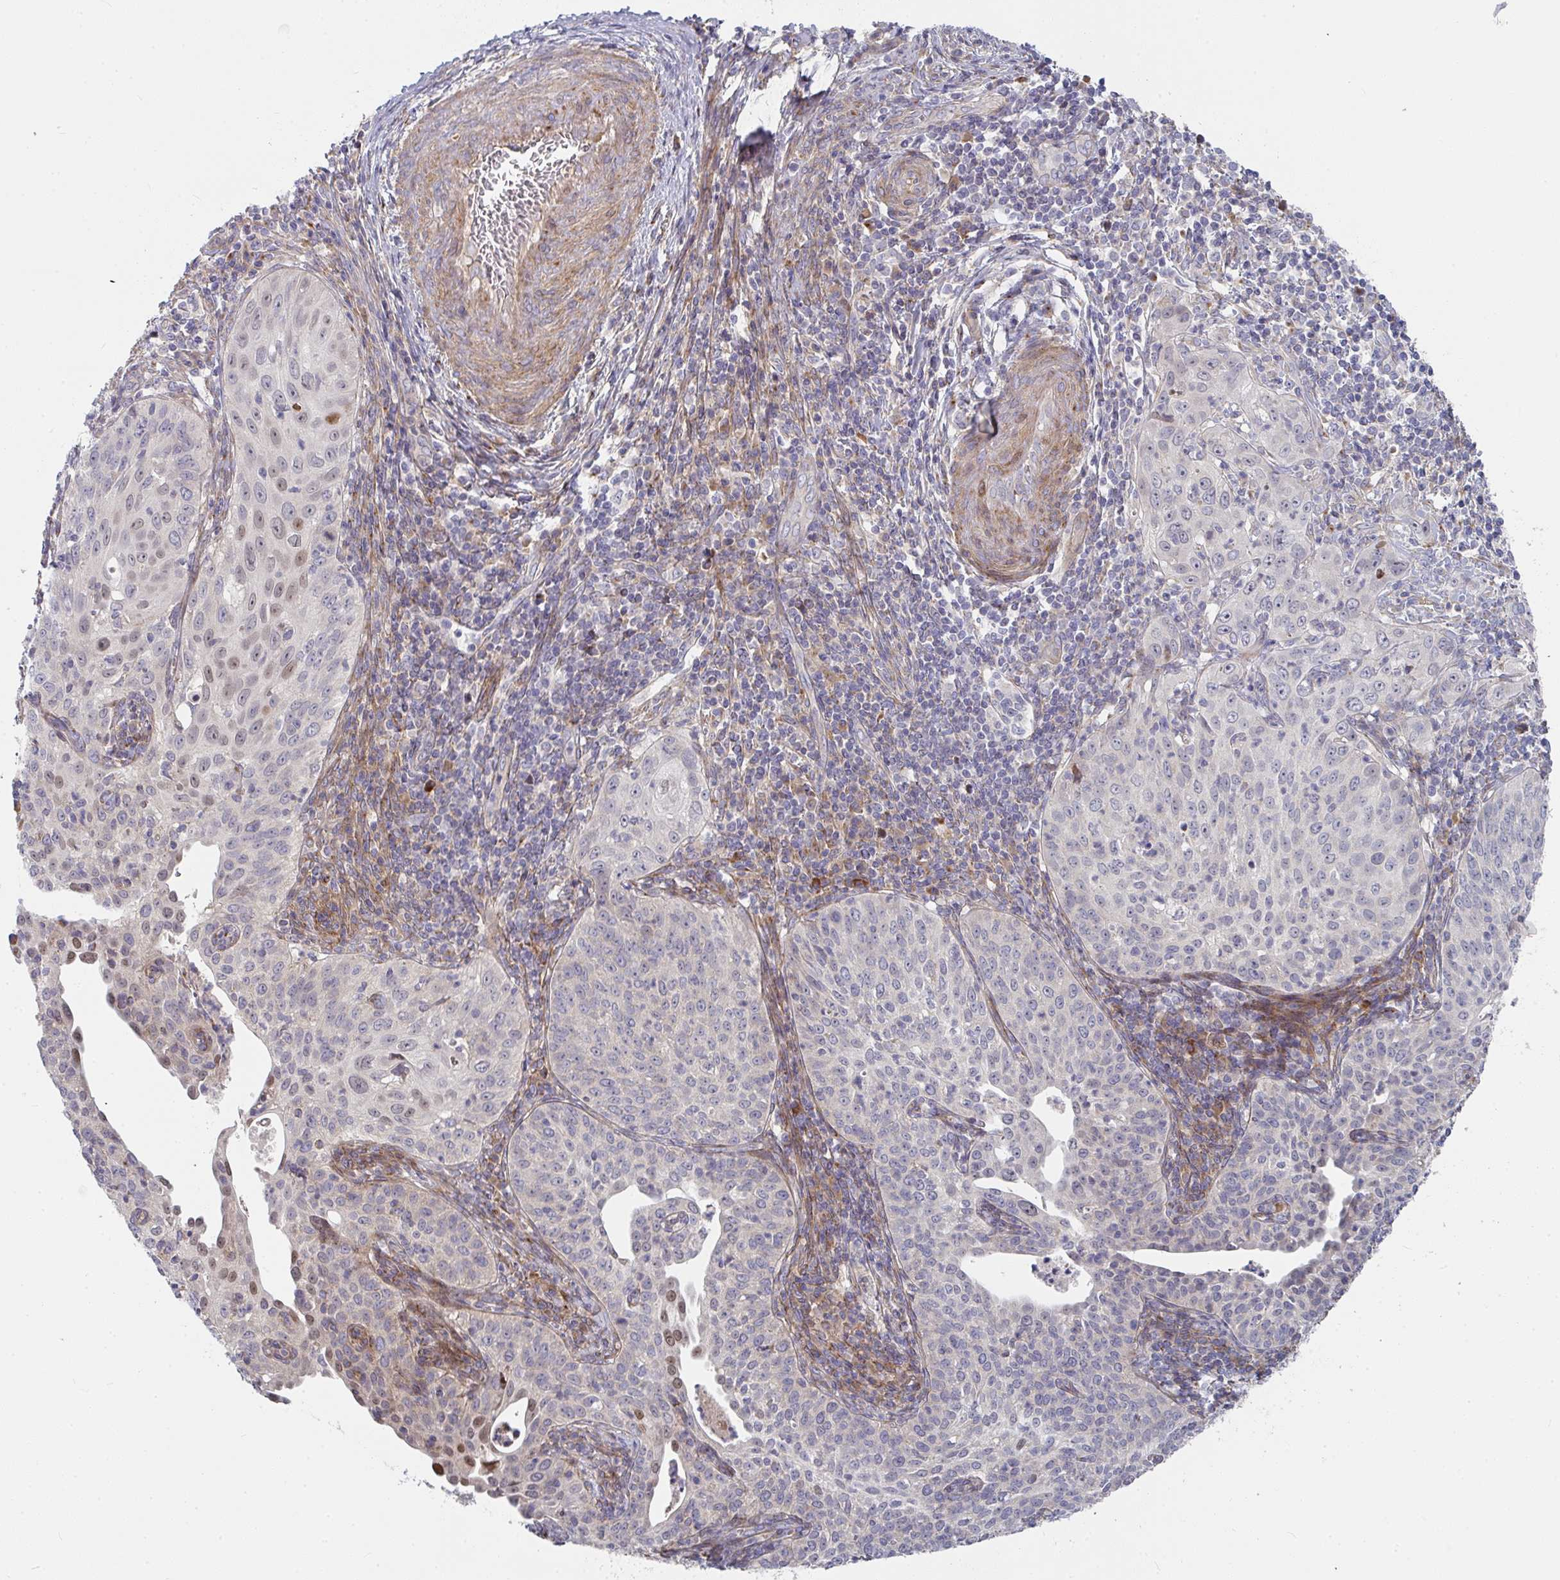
{"staining": {"intensity": "moderate", "quantity": "<25%", "location": "nuclear"}, "tissue": "cervical cancer", "cell_type": "Tumor cells", "image_type": "cancer", "snomed": [{"axis": "morphology", "description": "Squamous cell carcinoma, NOS"}, {"axis": "topography", "description": "Cervix"}], "caption": "The immunohistochemical stain shows moderate nuclear expression in tumor cells of squamous cell carcinoma (cervical) tissue.", "gene": "RHEBL1", "patient": {"sex": "female", "age": 30}}